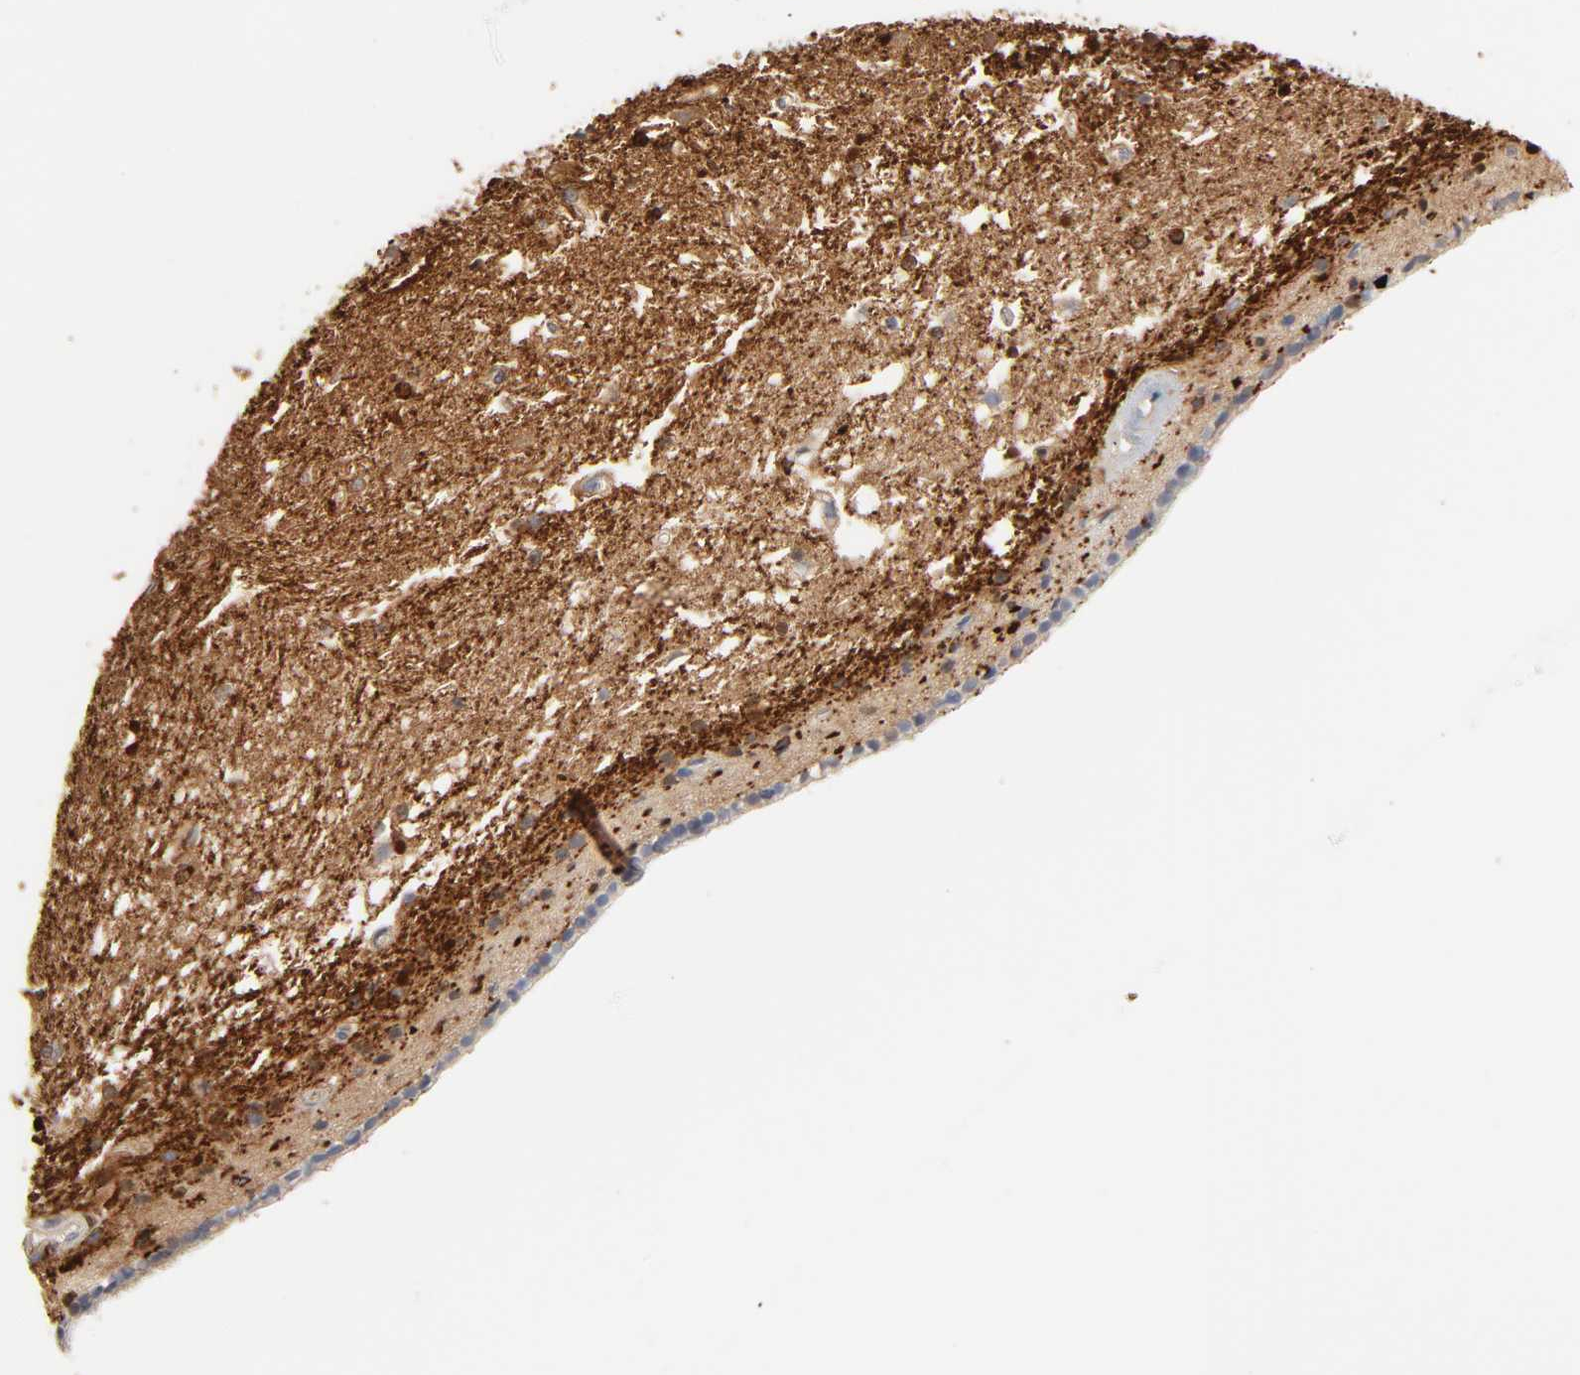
{"staining": {"intensity": "strong", "quantity": ">75%", "location": "nuclear"}, "tissue": "caudate", "cell_type": "Glial cells", "image_type": "normal", "snomed": [{"axis": "morphology", "description": "Normal tissue, NOS"}, {"axis": "topography", "description": "Lateral ventricle wall"}], "caption": "Strong nuclear expression is appreciated in approximately >75% of glial cells in benign caudate.", "gene": "BIN1", "patient": {"sex": "female", "age": 19}}